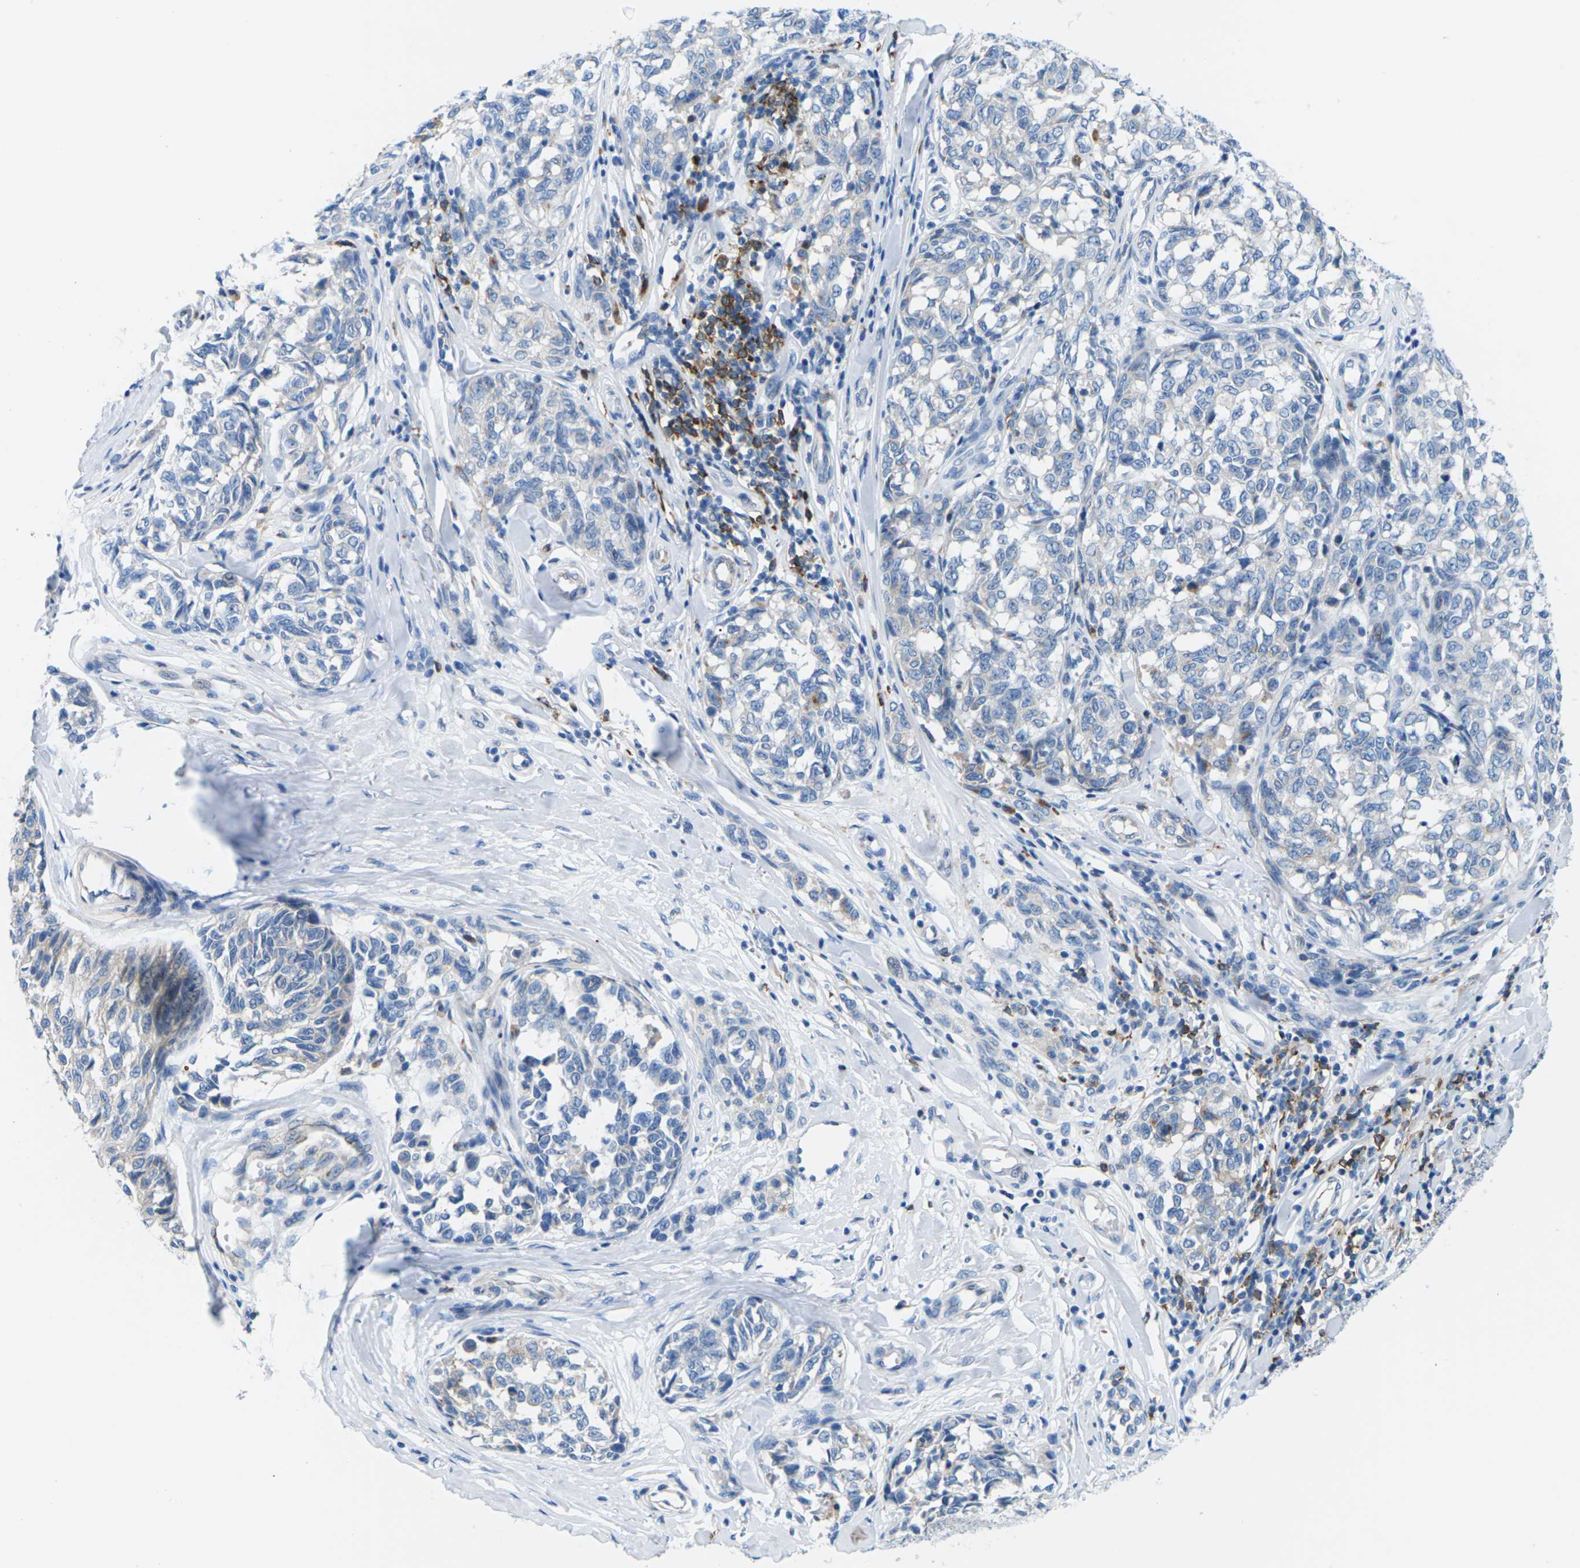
{"staining": {"intensity": "negative", "quantity": "none", "location": "none"}, "tissue": "melanoma", "cell_type": "Tumor cells", "image_type": "cancer", "snomed": [{"axis": "morphology", "description": "Malignant melanoma, NOS"}, {"axis": "topography", "description": "Skin"}], "caption": "High power microscopy photomicrograph of an immunohistochemistry (IHC) photomicrograph of malignant melanoma, revealing no significant positivity in tumor cells. (DAB (3,3'-diaminobenzidine) IHC with hematoxylin counter stain).", "gene": "SYNGR2", "patient": {"sex": "female", "age": 64}}